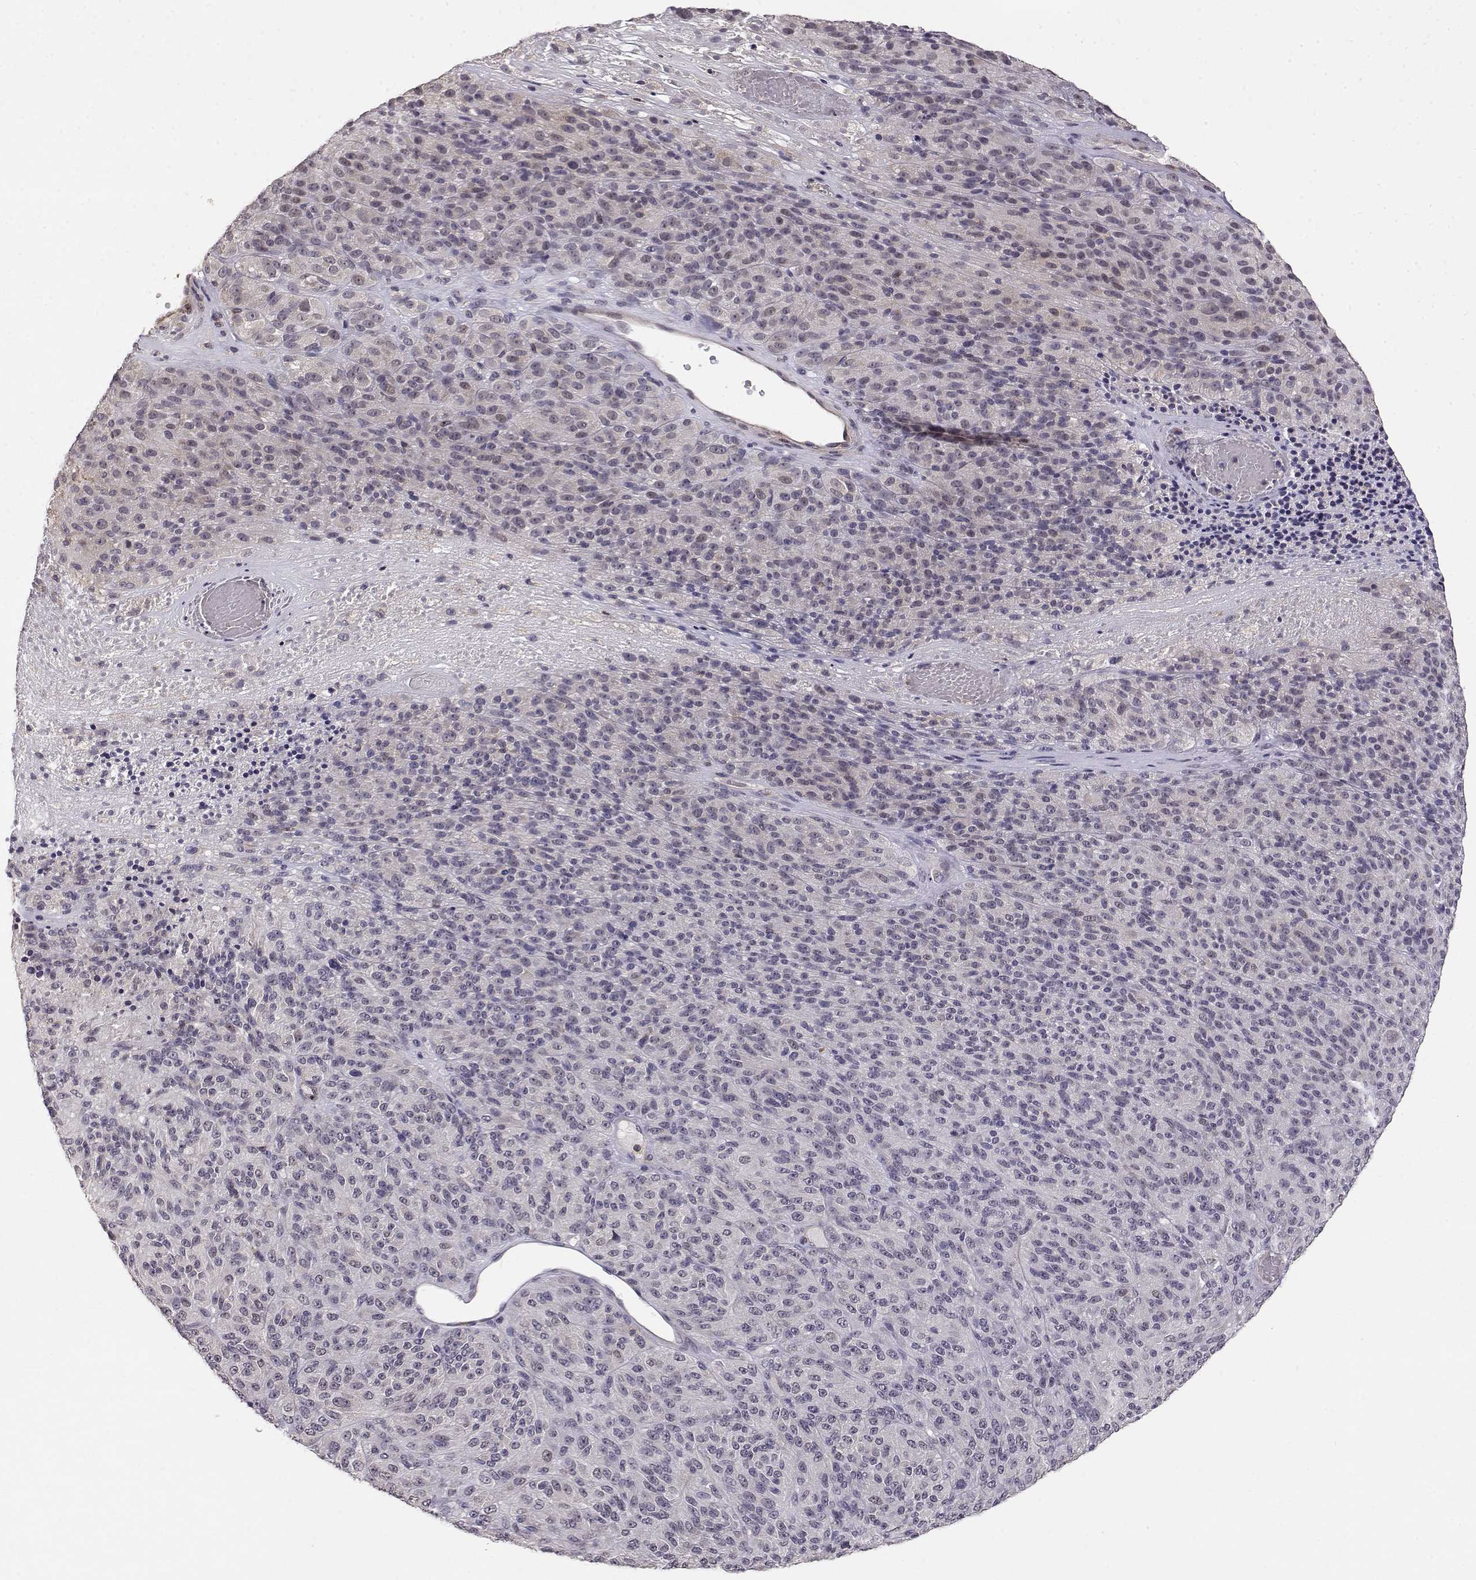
{"staining": {"intensity": "negative", "quantity": "none", "location": "none"}, "tissue": "melanoma", "cell_type": "Tumor cells", "image_type": "cancer", "snomed": [{"axis": "morphology", "description": "Malignant melanoma, Metastatic site"}, {"axis": "topography", "description": "Brain"}], "caption": "Immunohistochemical staining of melanoma displays no significant expression in tumor cells.", "gene": "IFITM1", "patient": {"sex": "female", "age": 56}}